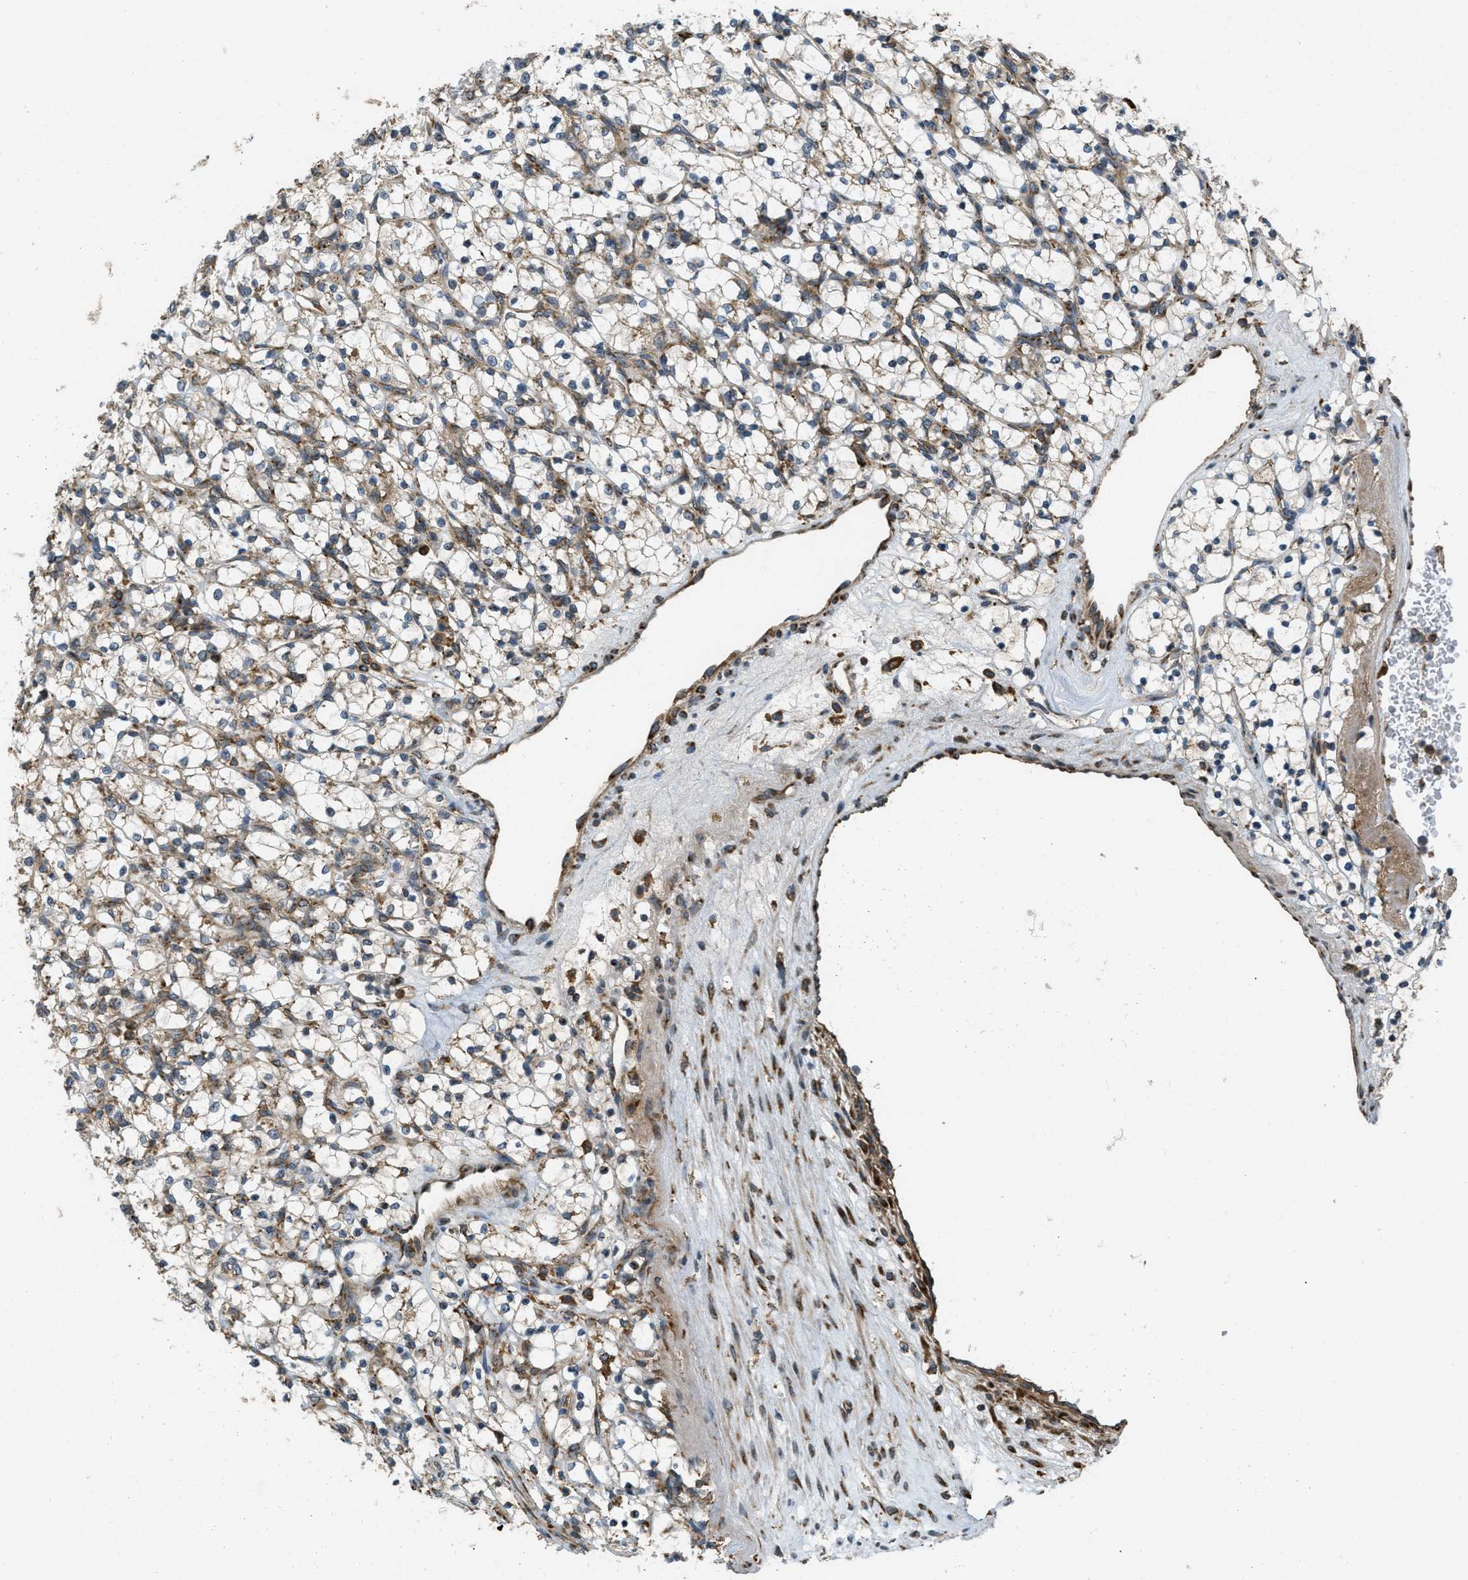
{"staining": {"intensity": "weak", "quantity": "25%-75%", "location": "cytoplasmic/membranous"}, "tissue": "renal cancer", "cell_type": "Tumor cells", "image_type": "cancer", "snomed": [{"axis": "morphology", "description": "Adenocarcinoma, NOS"}, {"axis": "topography", "description": "Kidney"}], "caption": "DAB immunohistochemical staining of human adenocarcinoma (renal) reveals weak cytoplasmic/membranous protein positivity in approximately 25%-75% of tumor cells.", "gene": "PCDH18", "patient": {"sex": "female", "age": 69}}